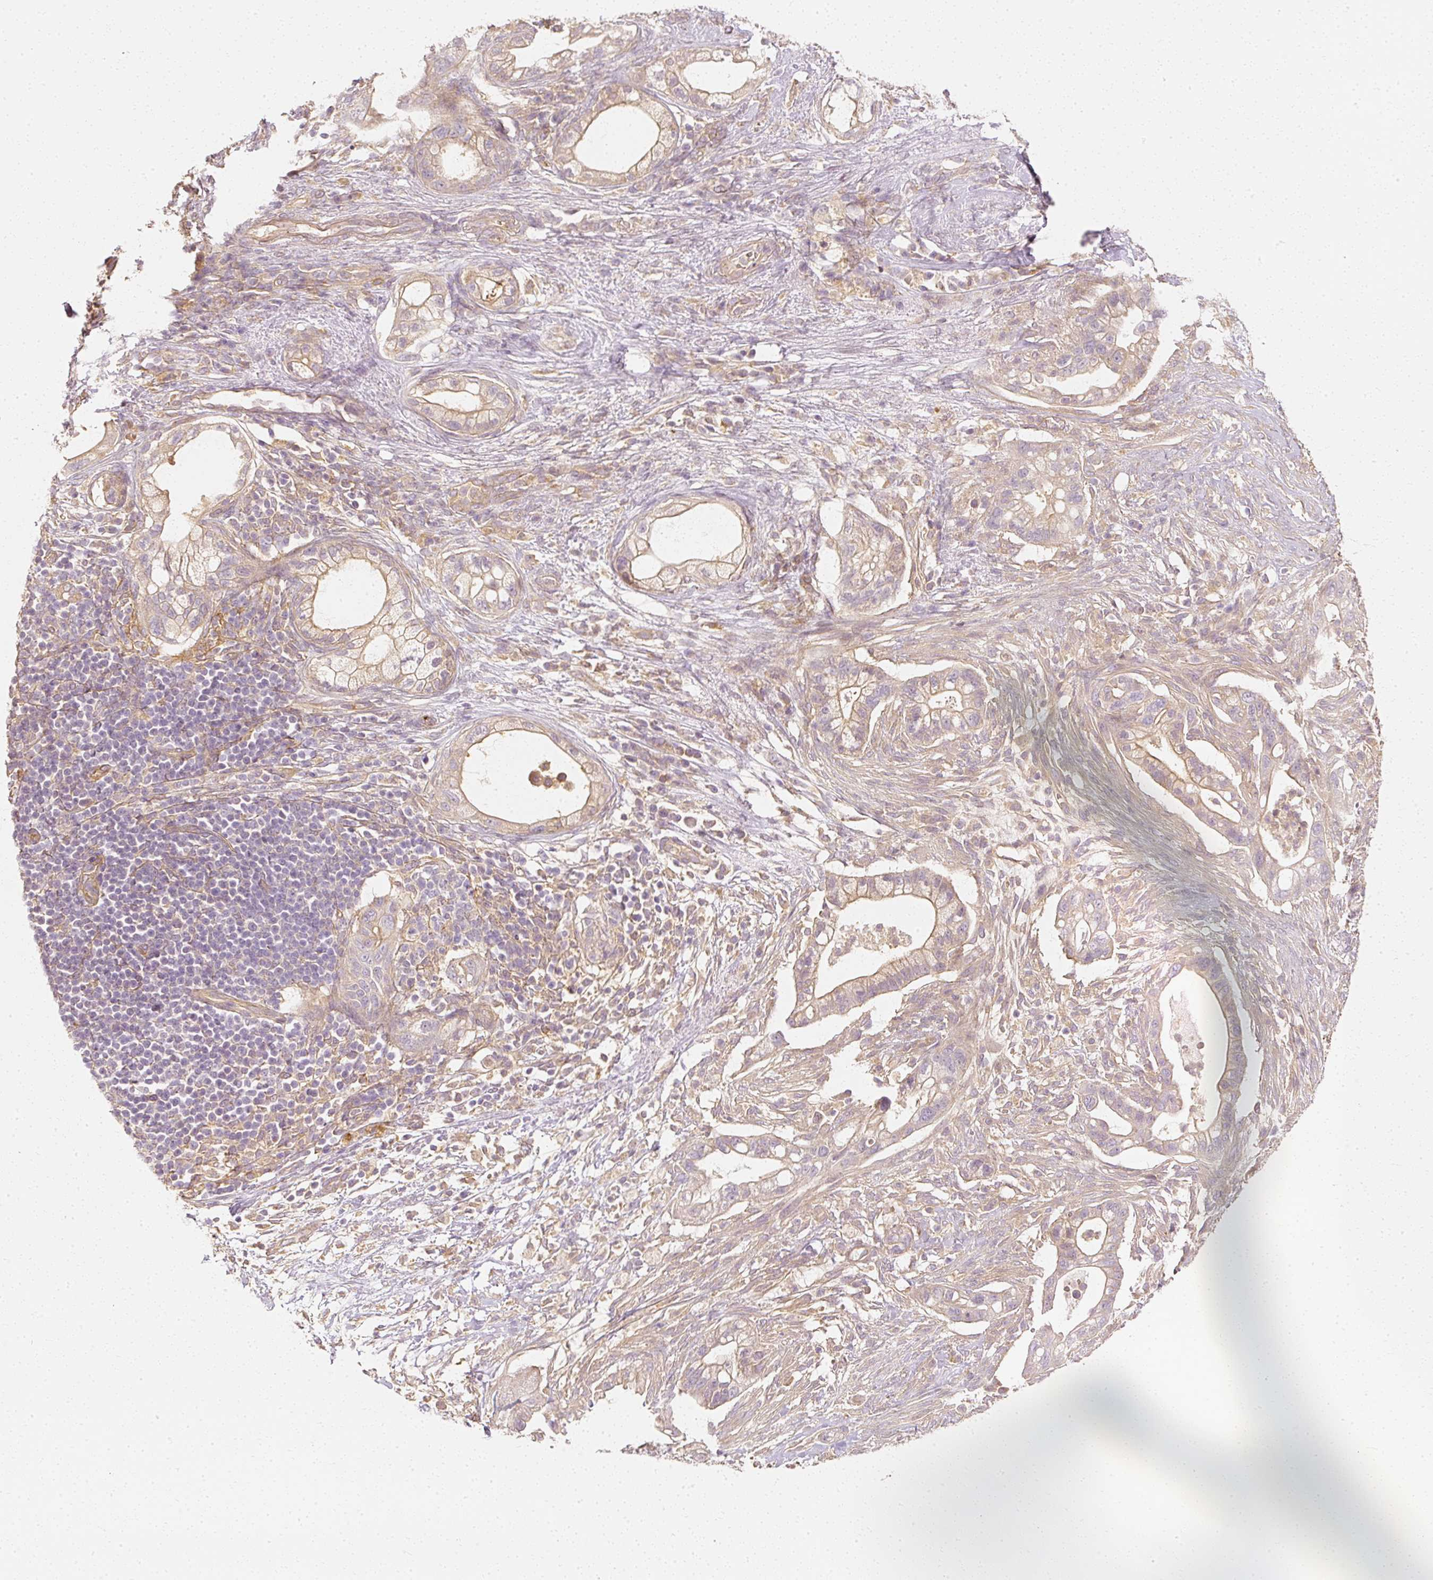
{"staining": {"intensity": "moderate", "quantity": ">75%", "location": "cytoplasmic/membranous"}, "tissue": "pancreatic cancer", "cell_type": "Tumor cells", "image_type": "cancer", "snomed": [{"axis": "morphology", "description": "Adenocarcinoma, NOS"}, {"axis": "topography", "description": "Pancreas"}], "caption": "Human adenocarcinoma (pancreatic) stained for a protein (brown) shows moderate cytoplasmic/membranous positive positivity in approximately >75% of tumor cells.", "gene": "GNAQ", "patient": {"sex": "male", "age": 44}}